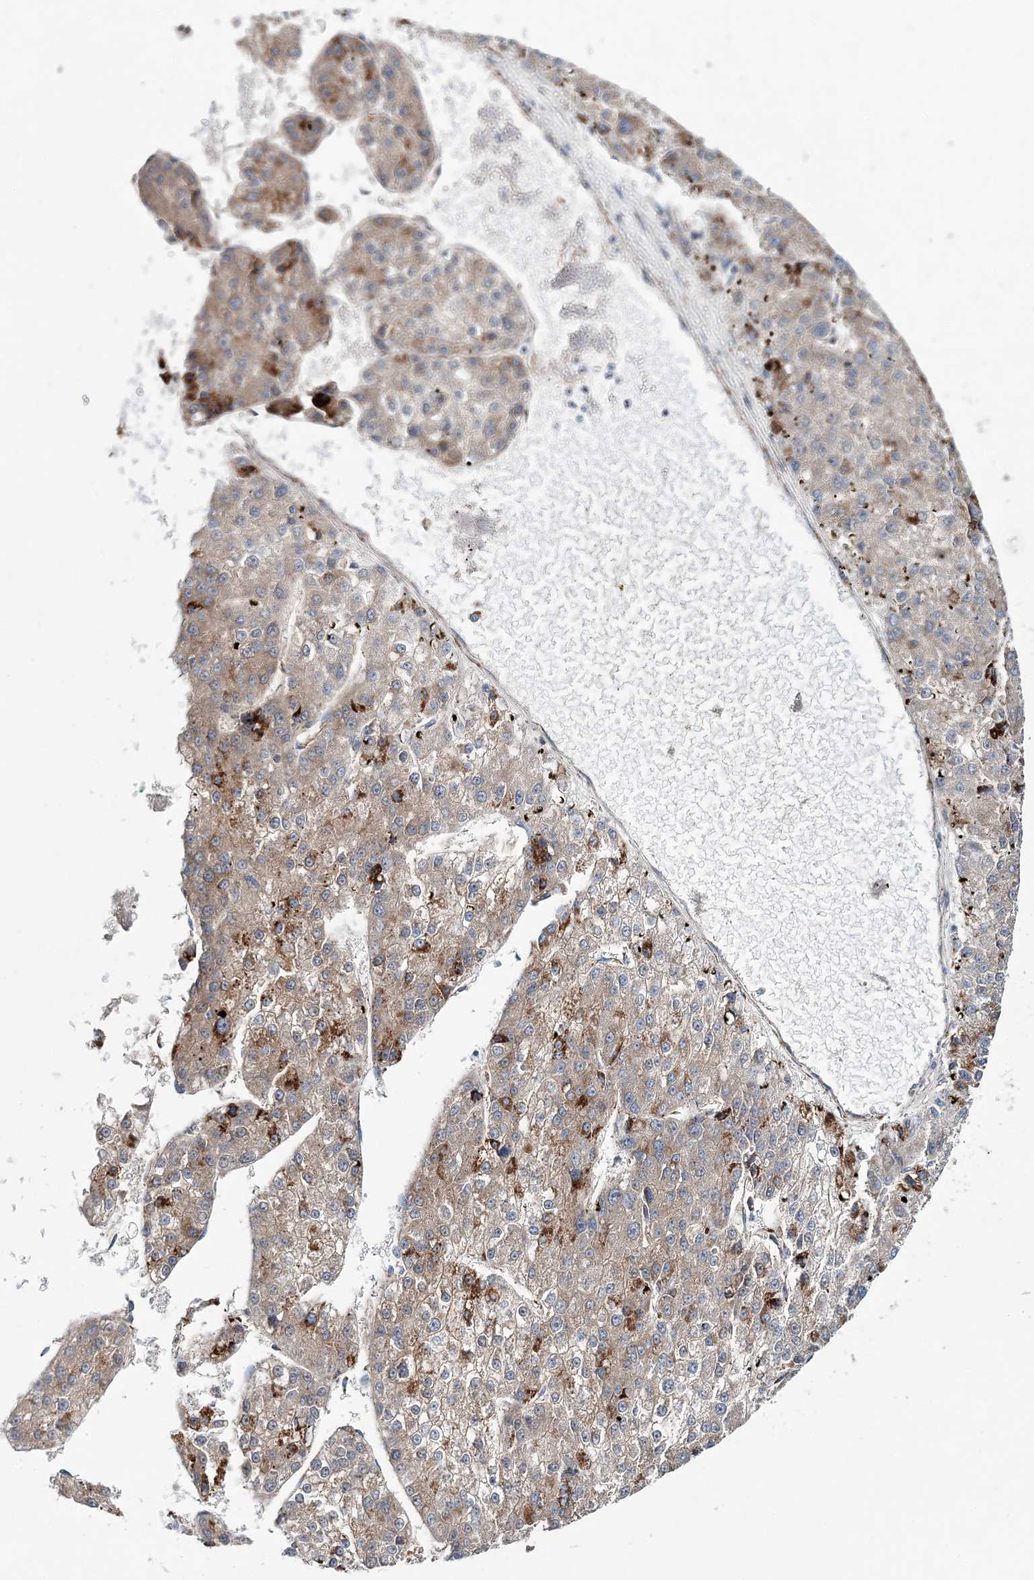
{"staining": {"intensity": "moderate", "quantity": "25%-75%", "location": "cytoplasmic/membranous"}, "tissue": "liver cancer", "cell_type": "Tumor cells", "image_type": "cancer", "snomed": [{"axis": "morphology", "description": "Carcinoma, Hepatocellular, NOS"}, {"axis": "topography", "description": "Liver"}], "caption": "Brown immunohistochemical staining in hepatocellular carcinoma (liver) demonstrates moderate cytoplasmic/membranous positivity in approximately 25%-75% of tumor cells. Using DAB (3,3'-diaminobenzidine) (brown) and hematoxylin (blue) stains, captured at high magnification using brightfield microscopy.", "gene": "ARHGAP6", "patient": {"sex": "female", "age": 73}}